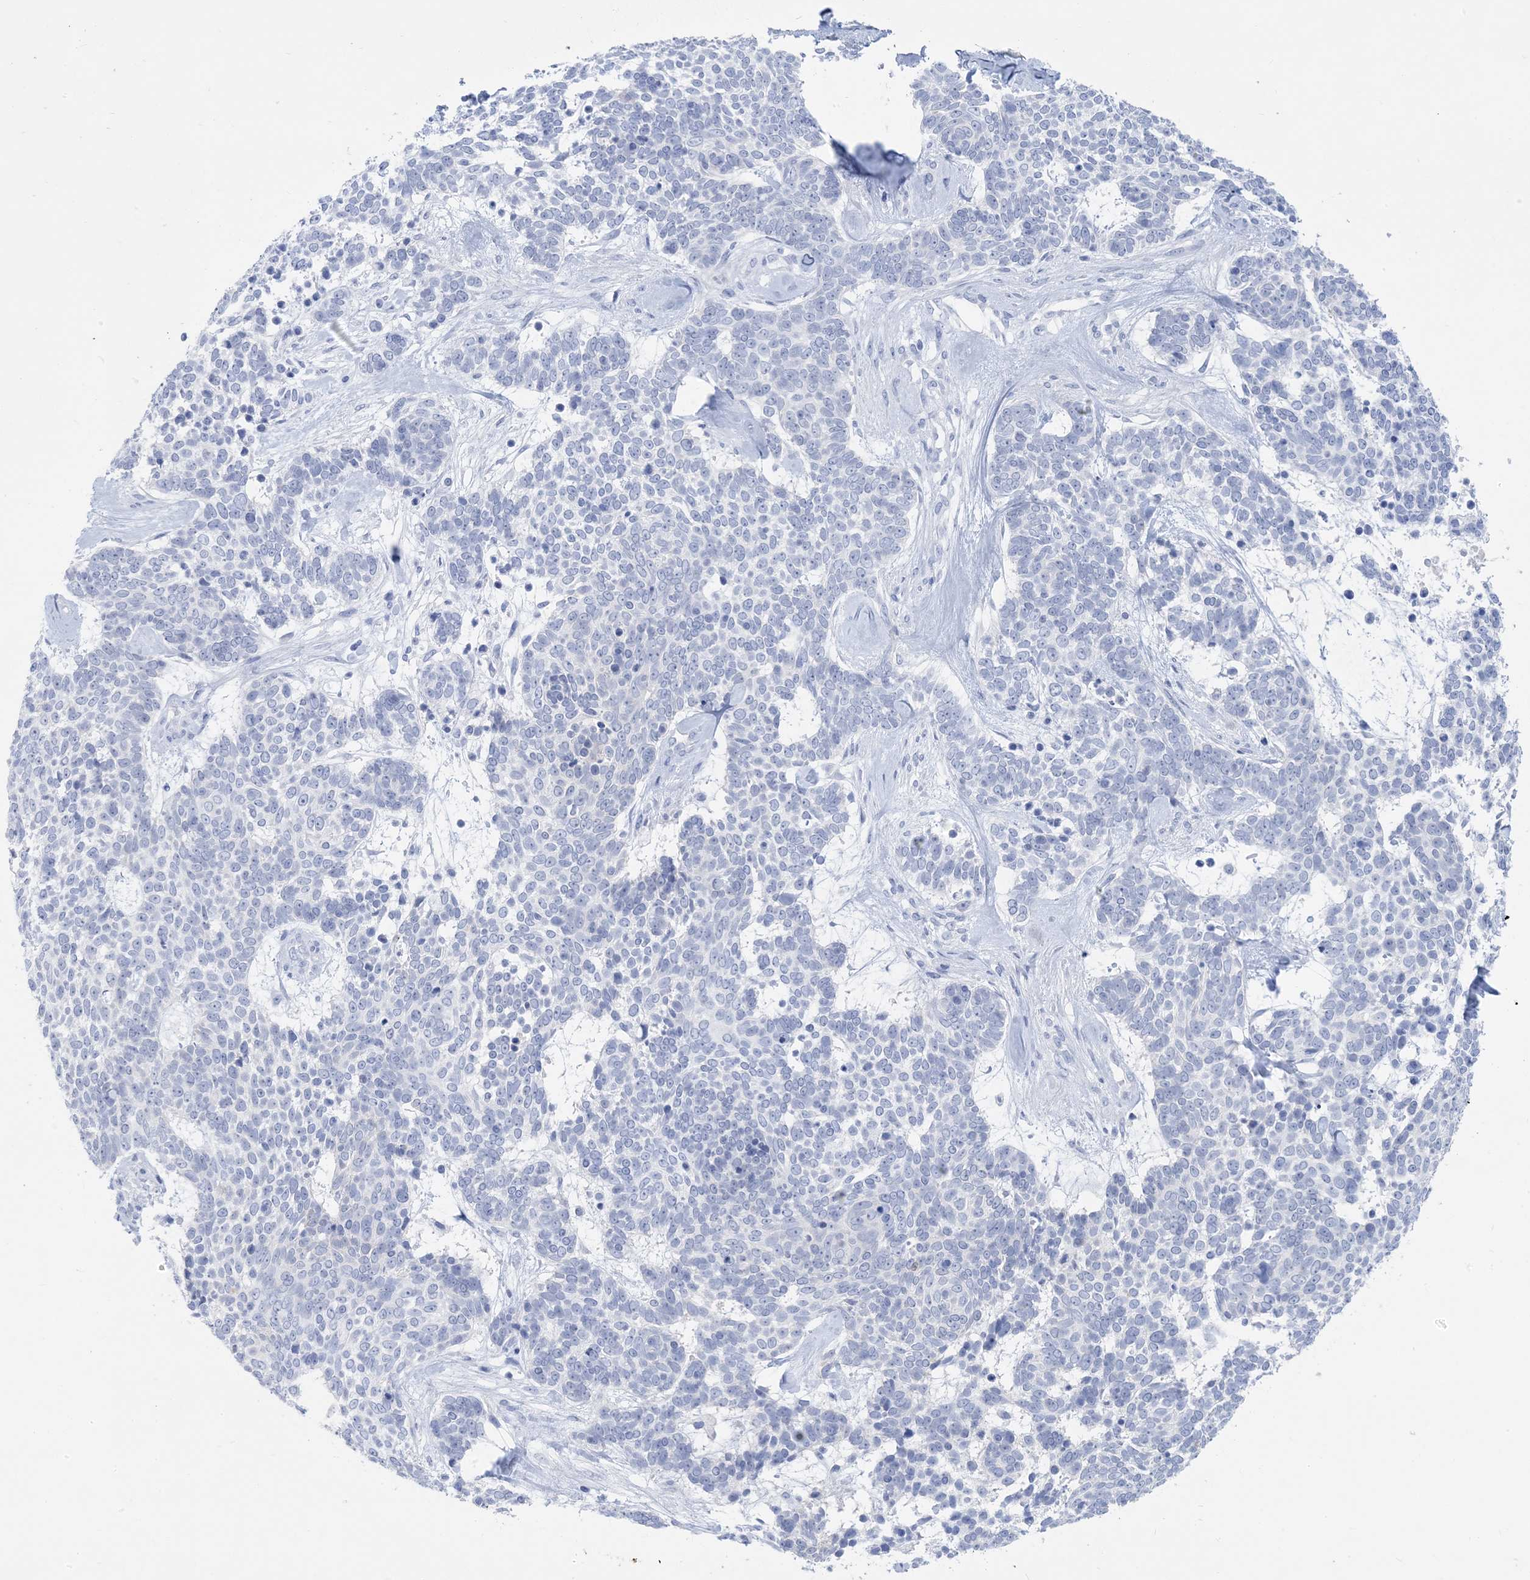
{"staining": {"intensity": "negative", "quantity": "none", "location": "none"}, "tissue": "skin cancer", "cell_type": "Tumor cells", "image_type": "cancer", "snomed": [{"axis": "morphology", "description": "Basal cell carcinoma"}, {"axis": "topography", "description": "Skin"}], "caption": "This is a photomicrograph of immunohistochemistry (IHC) staining of skin cancer, which shows no staining in tumor cells.", "gene": "SH3YL1", "patient": {"sex": "female", "age": 81}}